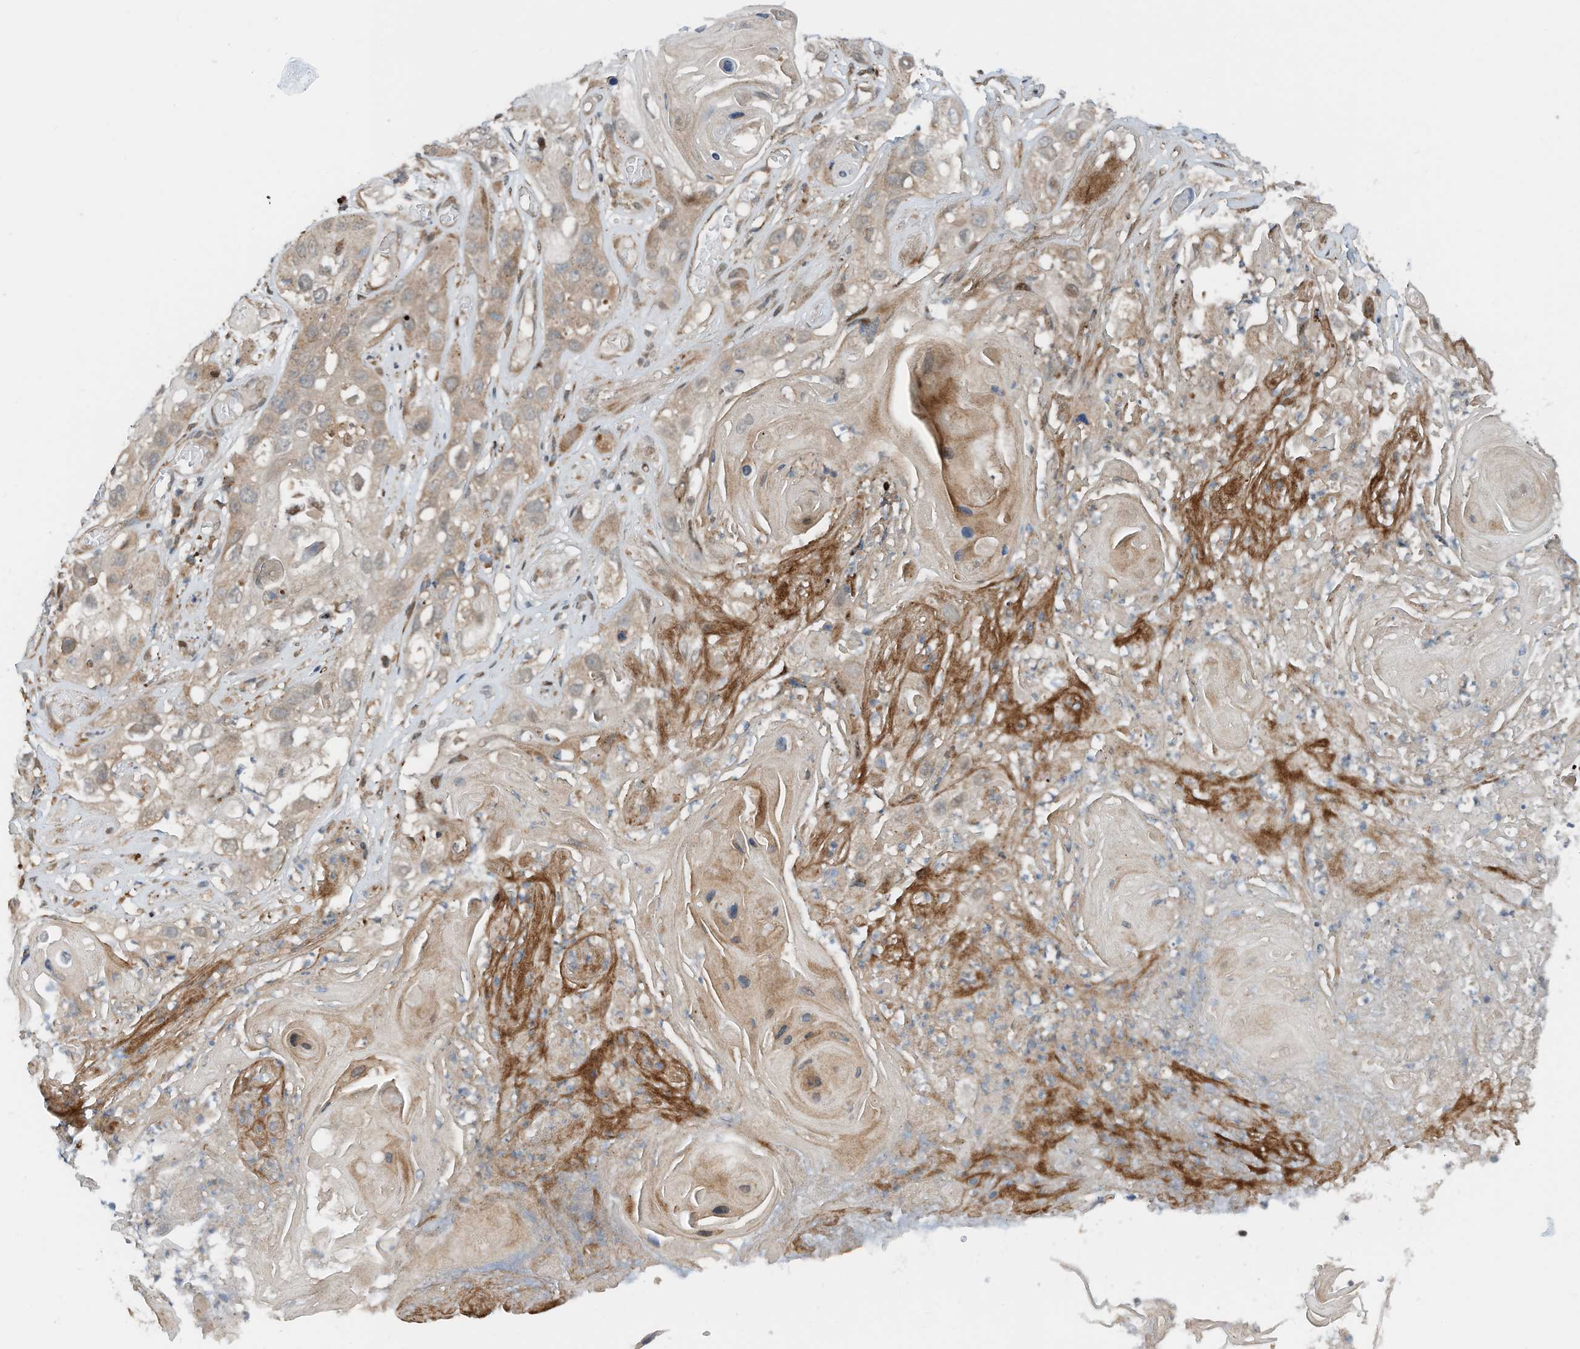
{"staining": {"intensity": "weak", "quantity": ">75%", "location": "cytoplasmic/membranous"}, "tissue": "skin cancer", "cell_type": "Tumor cells", "image_type": "cancer", "snomed": [{"axis": "morphology", "description": "Squamous cell carcinoma, NOS"}, {"axis": "topography", "description": "Skin"}], "caption": "Immunohistochemical staining of skin squamous cell carcinoma shows weak cytoplasmic/membranous protein staining in approximately >75% of tumor cells.", "gene": "RMND1", "patient": {"sex": "male", "age": 55}}